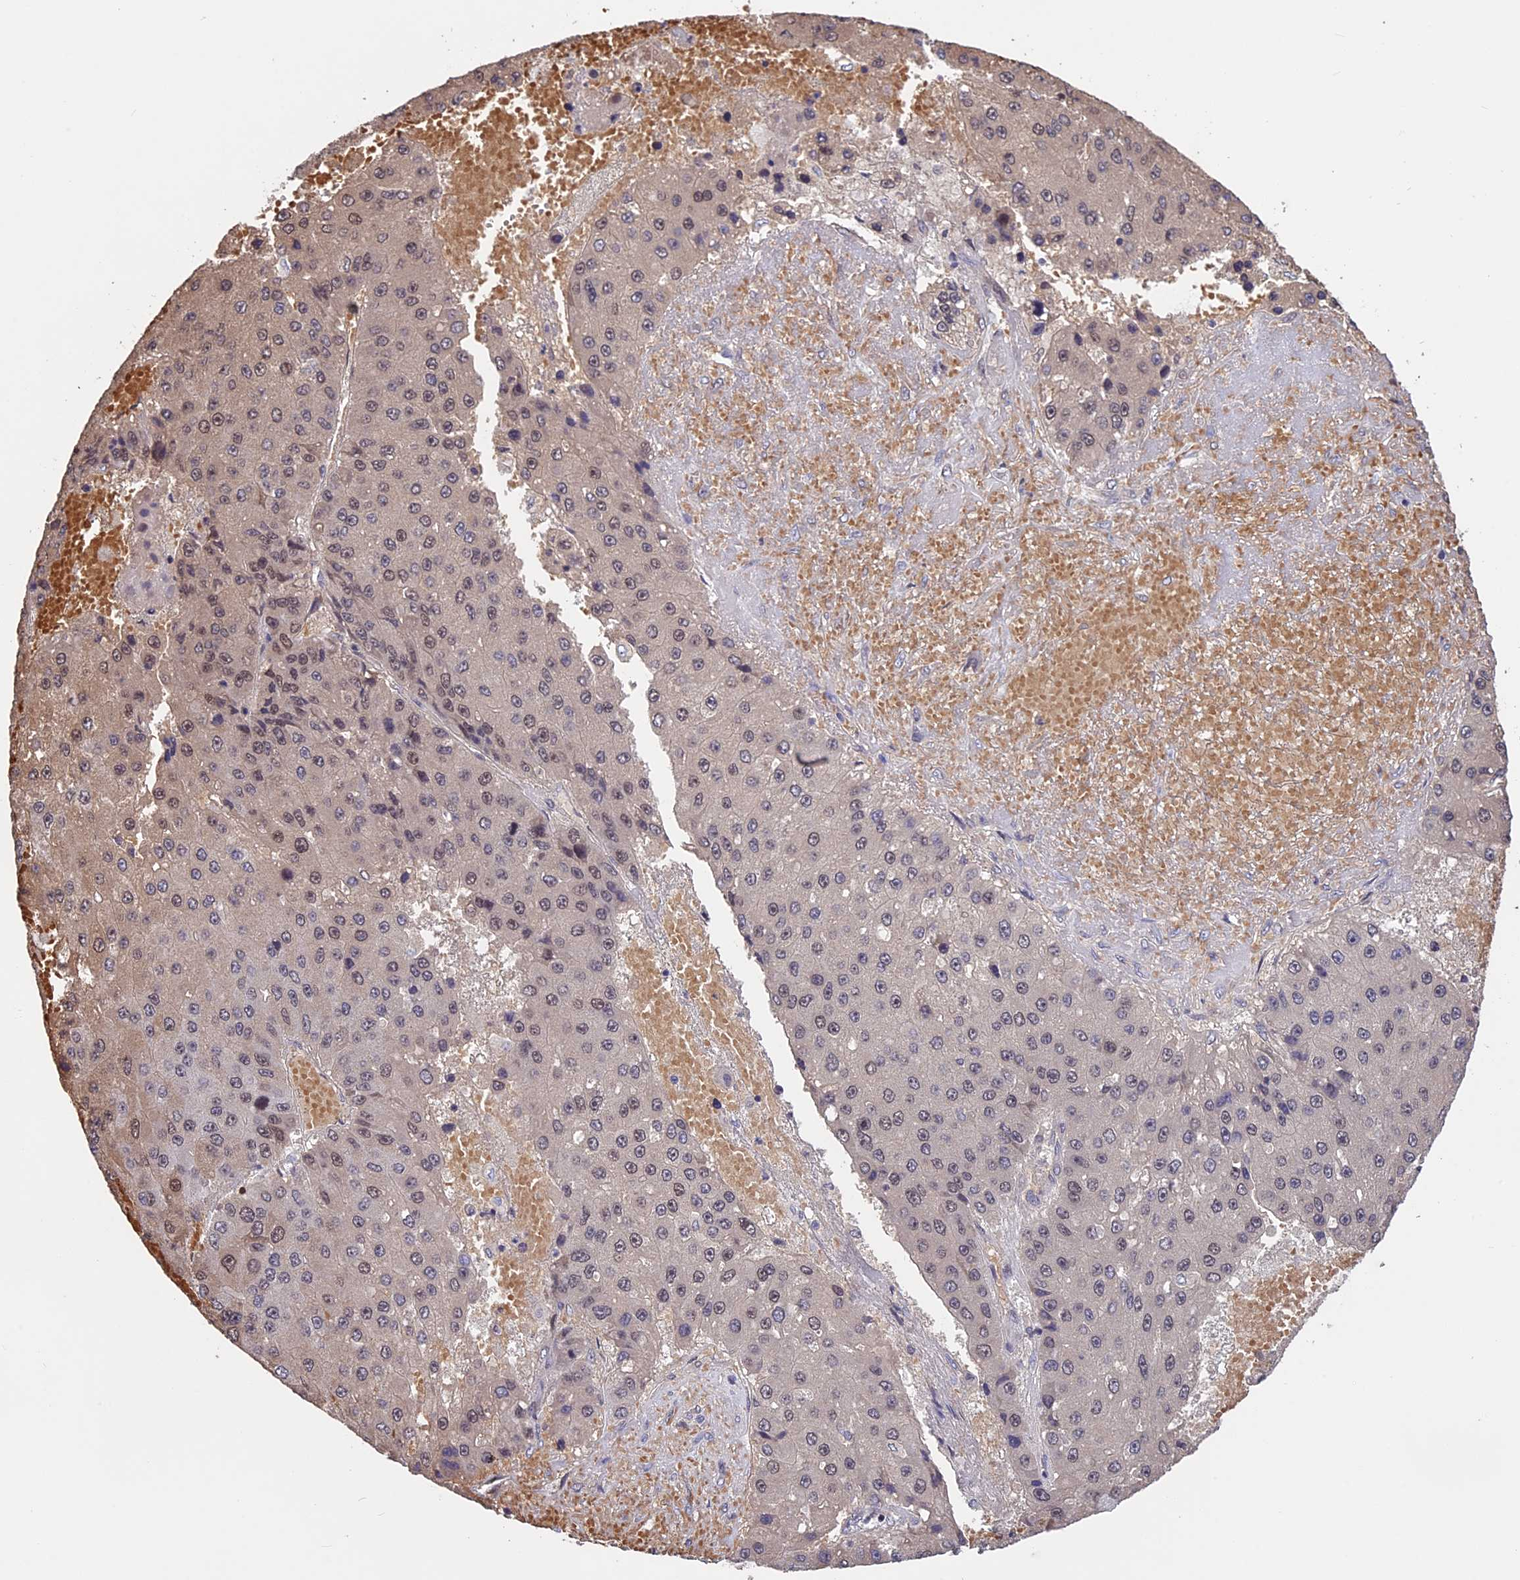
{"staining": {"intensity": "weak", "quantity": "25%-75%", "location": "nuclear"}, "tissue": "liver cancer", "cell_type": "Tumor cells", "image_type": "cancer", "snomed": [{"axis": "morphology", "description": "Carcinoma, Hepatocellular, NOS"}, {"axis": "topography", "description": "Liver"}], "caption": "IHC (DAB) staining of human hepatocellular carcinoma (liver) demonstrates weak nuclear protein positivity in approximately 25%-75% of tumor cells.", "gene": "KNOP1", "patient": {"sex": "female", "age": 73}}